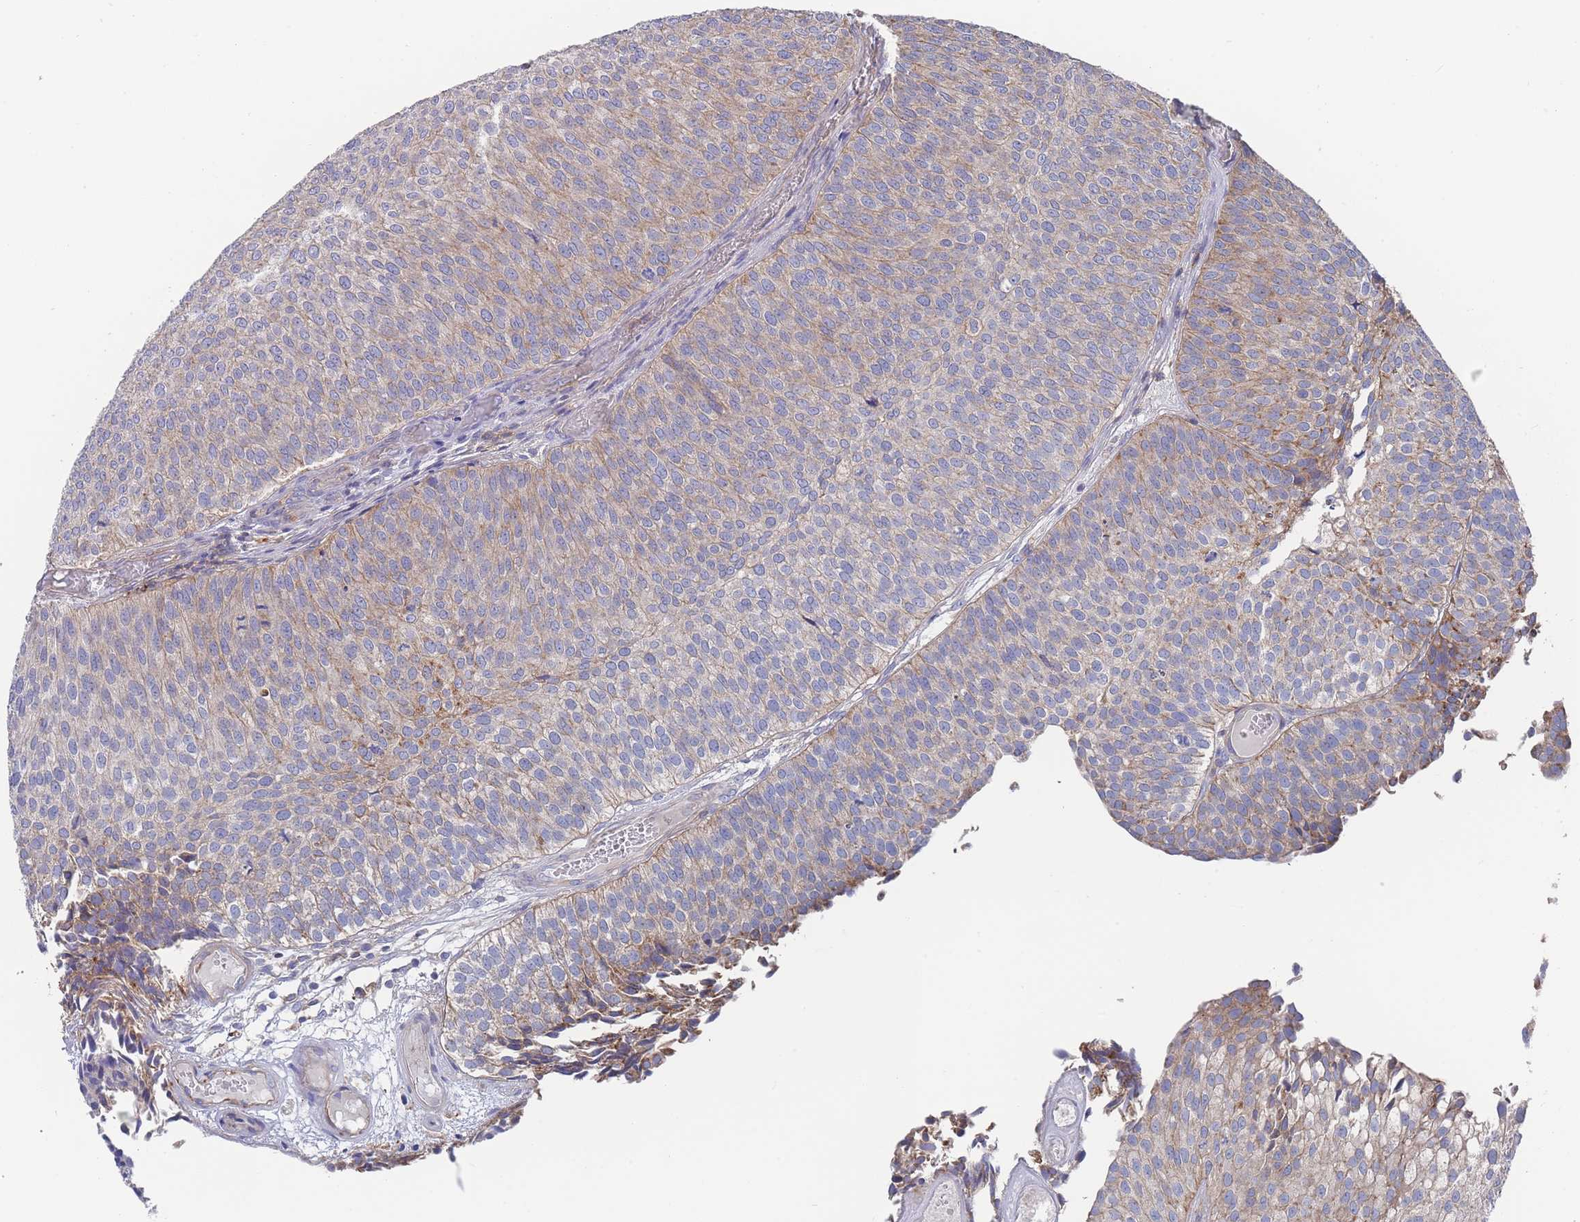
{"staining": {"intensity": "moderate", "quantity": "25%-75%", "location": "cytoplasmic/membranous"}, "tissue": "urothelial cancer", "cell_type": "Tumor cells", "image_type": "cancer", "snomed": [{"axis": "morphology", "description": "Urothelial carcinoma, Low grade"}, {"axis": "topography", "description": "Urinary bladder"}], "caption": "DAB (3,3'-diaminobenzidine) immunohistochemical staining of human urothelial cancer shows moderate cytoplasmic/membranous protein staining in about 25%-75% of tumor cells.", "gene": "SCCPDH", "patient": {"sex": "male", "age": 84}}